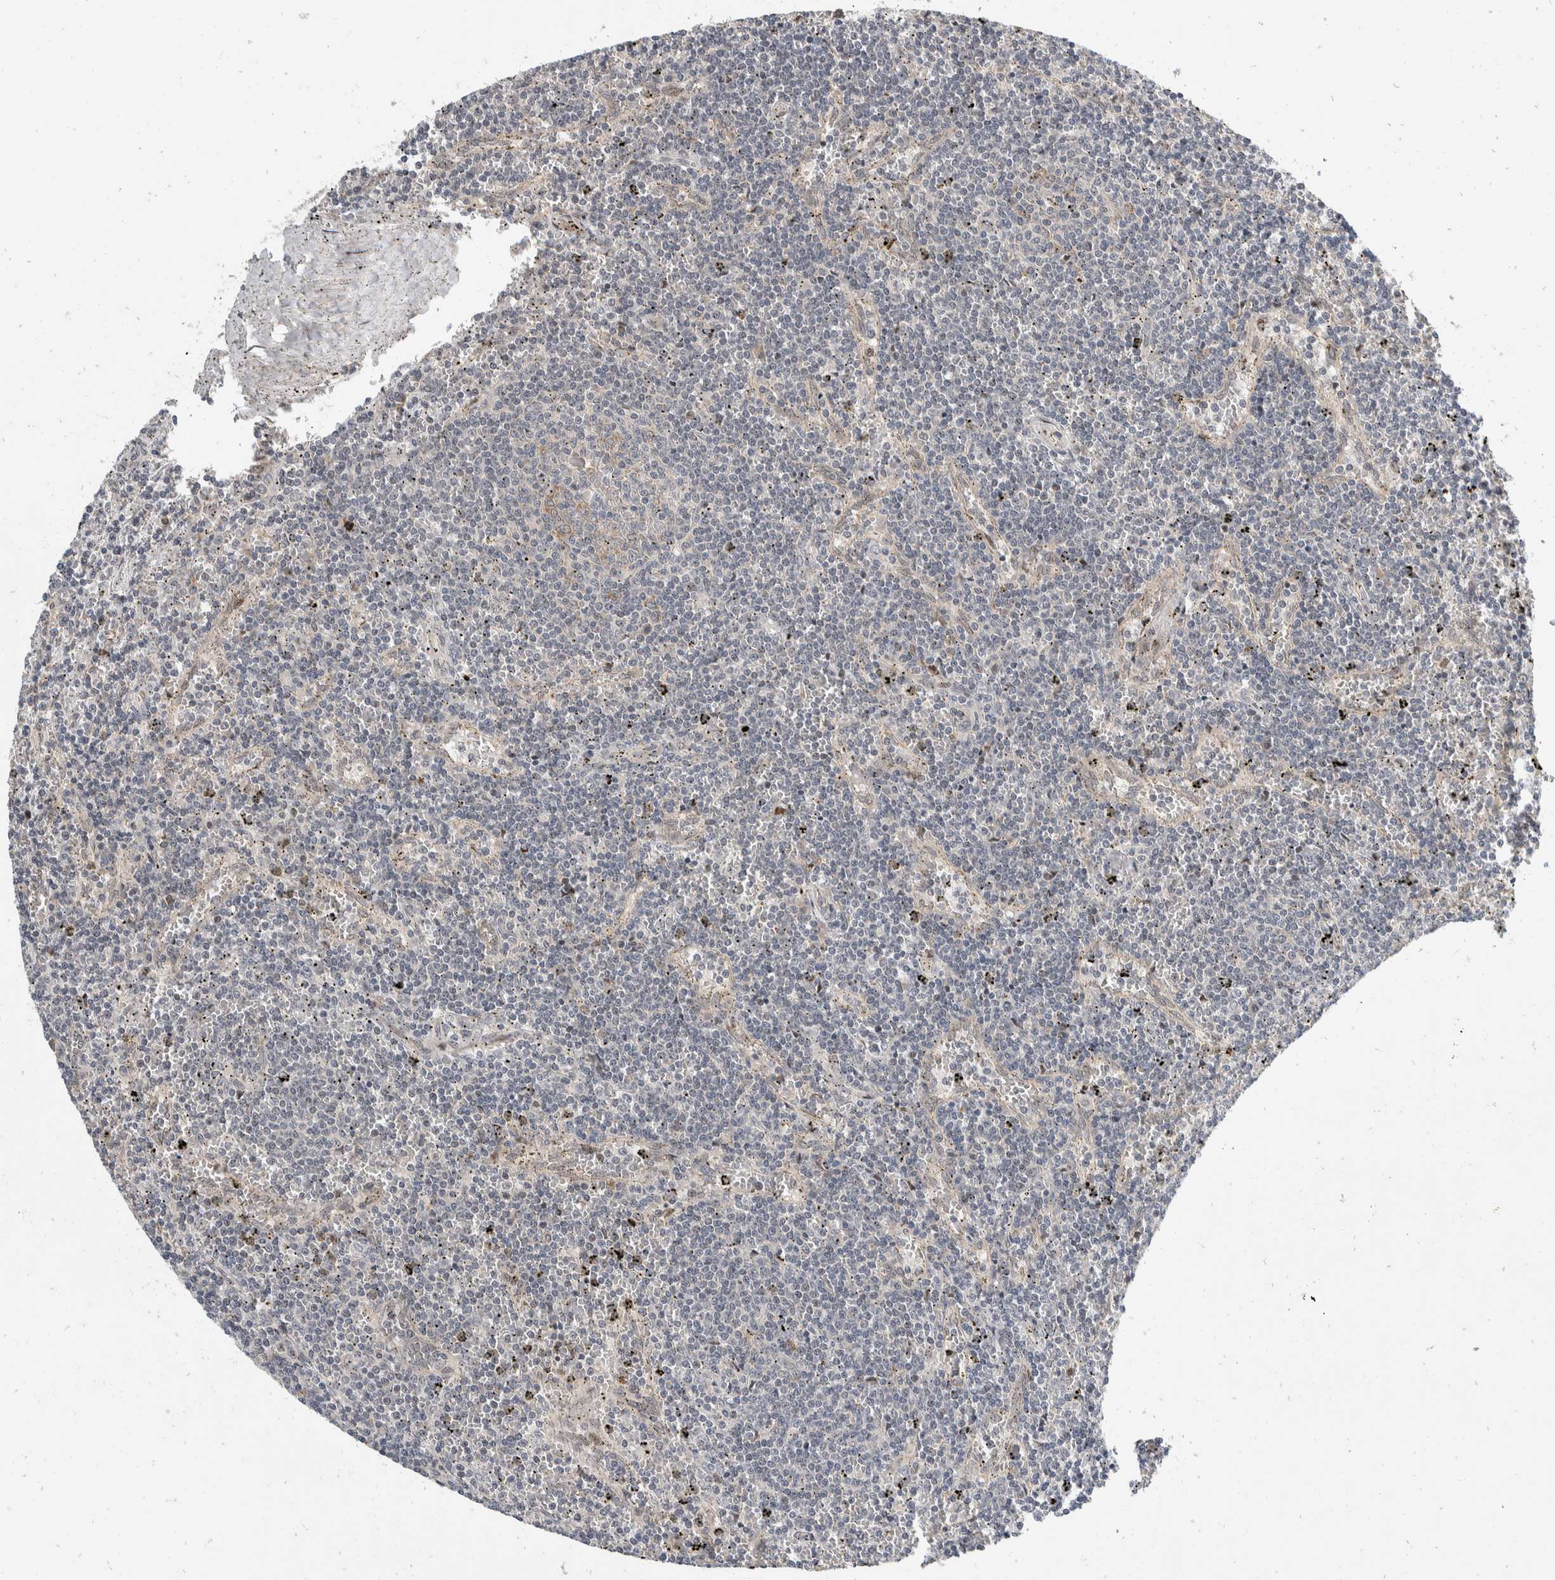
{"staining": {"intensity": "negative", "quantity": "none", "location": "none"}, "tissue": "lymphoma", "cell_type": "Tumor cells", "image_type": "cancer", "snomed": [{"axis": "morphology", "description": "Malignant lymphoma, non-Hodgkin's type, Low grade"}, {"axis": "topography", "description": "Spleen"}], "caption": "The histopathology image reveals no staining of tumor cells in low-grade malignant lymphoma, non-Hodgkin's type.", "gene": "ZNF703", "patient": {"sex": "female", "age": 50}}